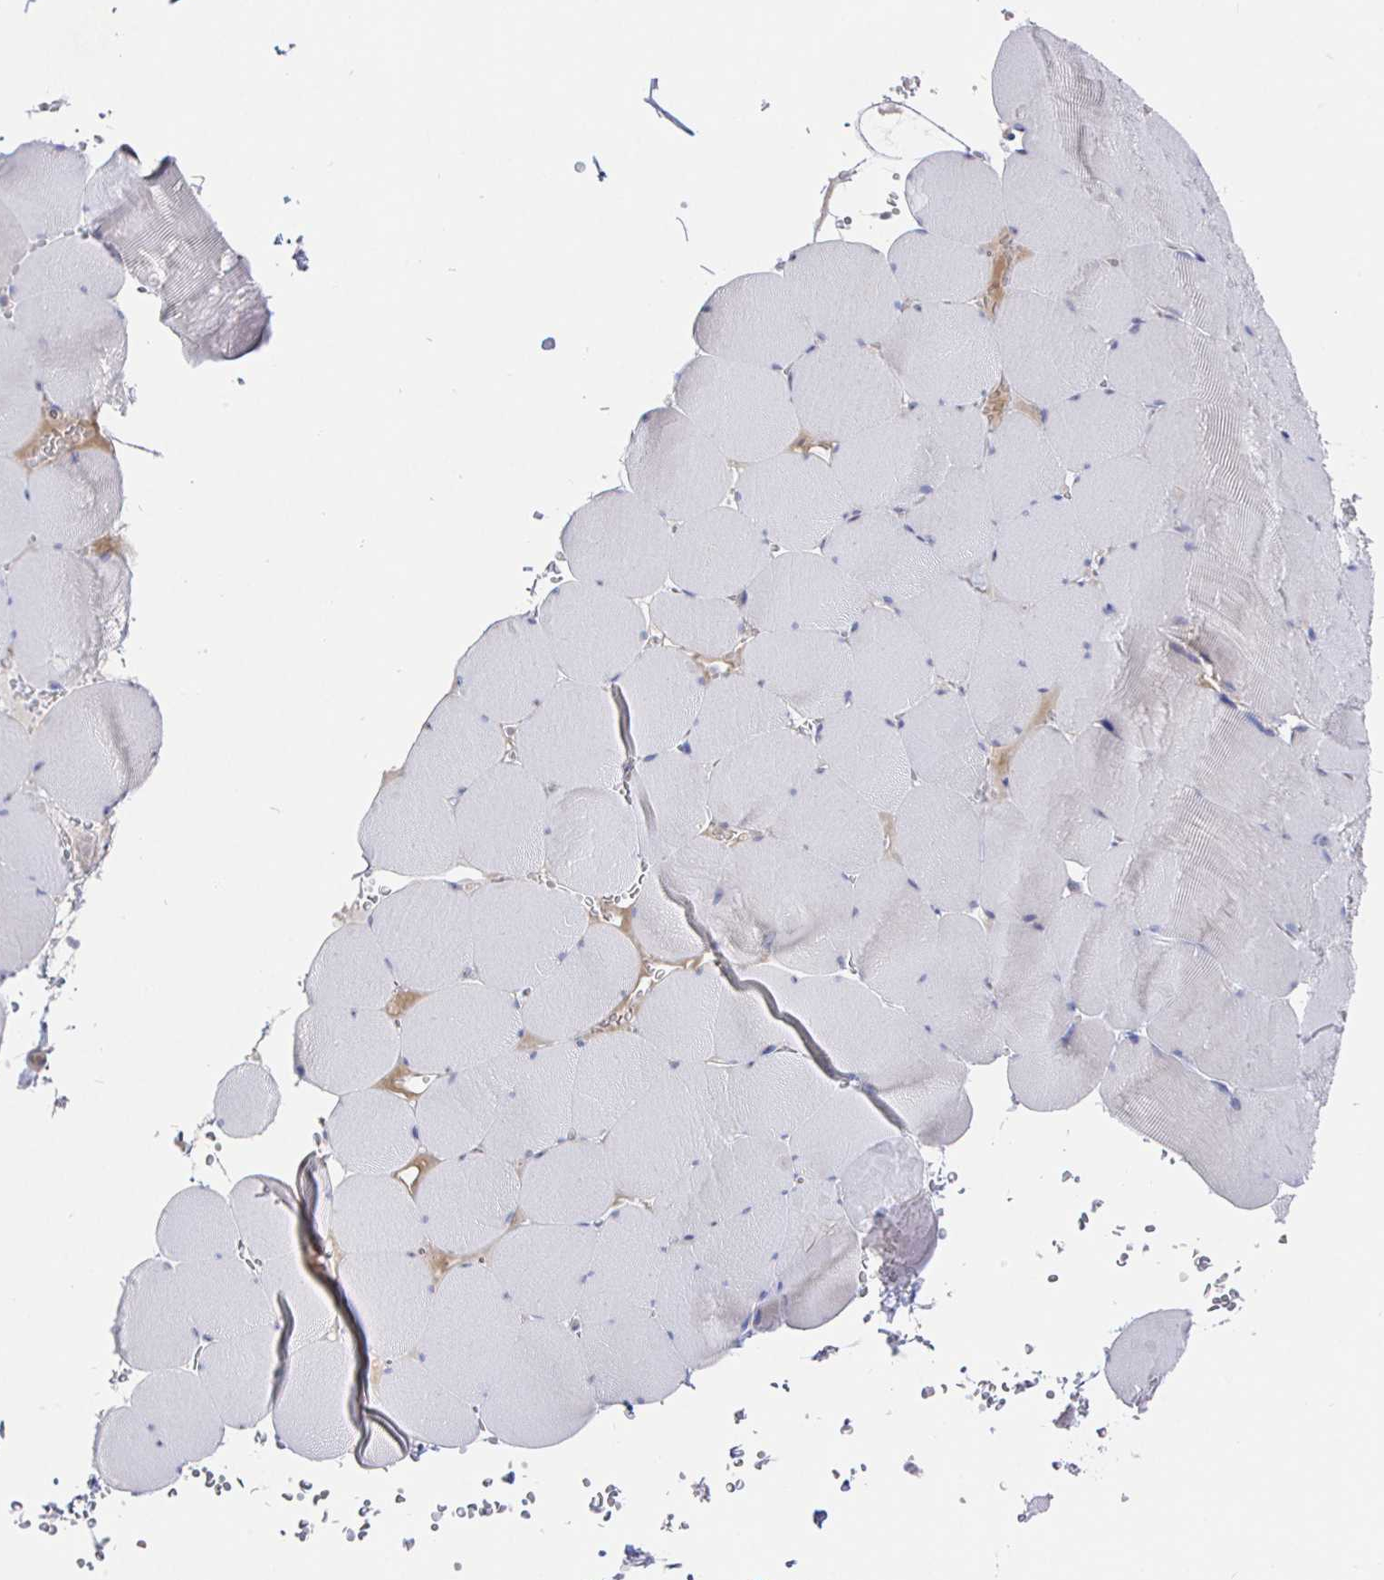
{"staining": {"intensity": "negative", "quantity": "none", "location": "none"}, "tissue": "skeletal muscle", "cell_type": "Myocytes", "image_type": "normal", "snomed": [{"axis": "morphology", "description": "Normal tissue, NOS"}, {"axis": "topography", "description": "Skeletal muscle"}, {"axis": "topography", "description": "Head-Neck"}], "caption": "Myocytes show no significant protein expression in benign skeletal muscle.", "gene": "LRRC23", "patient": {"sex": "male", "age": 66}}